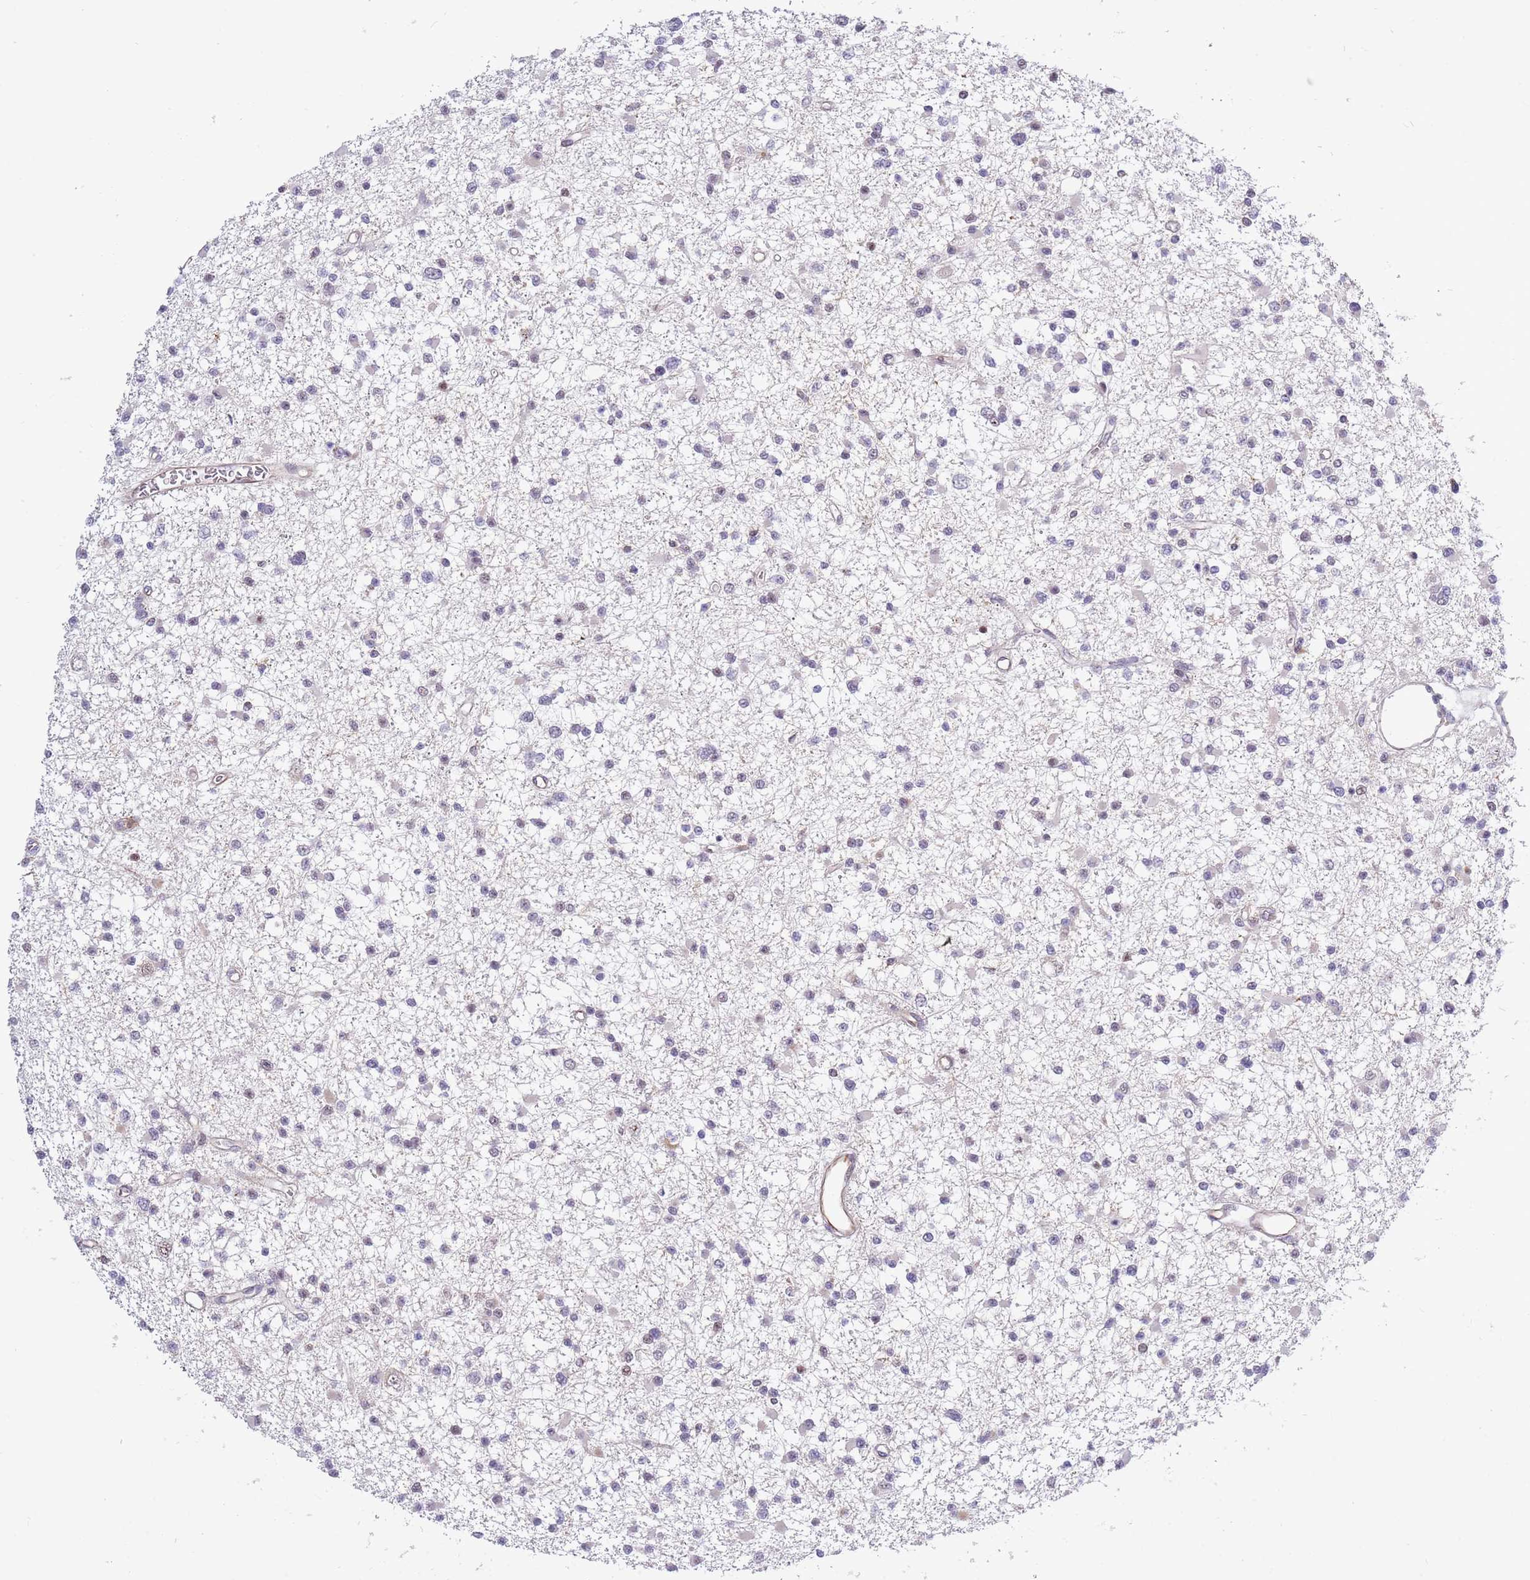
{"staining": {"intensity": "negative", "quantity": "none", "location": "none"}, "tissue": "glioma", "cell_type": "Tumor cells", "image_type": "cancer", "snomed": [{"axis": "morphology", "description": "Glioma, malignant, Low grade"}, {"axis": "topography", "description": "Brain"}], "caption": "Human glioma stained for a protein using immunohistochemistry (IHC) displays no positivity in tumor cells.", "gene": "CCNJL", "patient": {"sex": "female", "age": 22}}